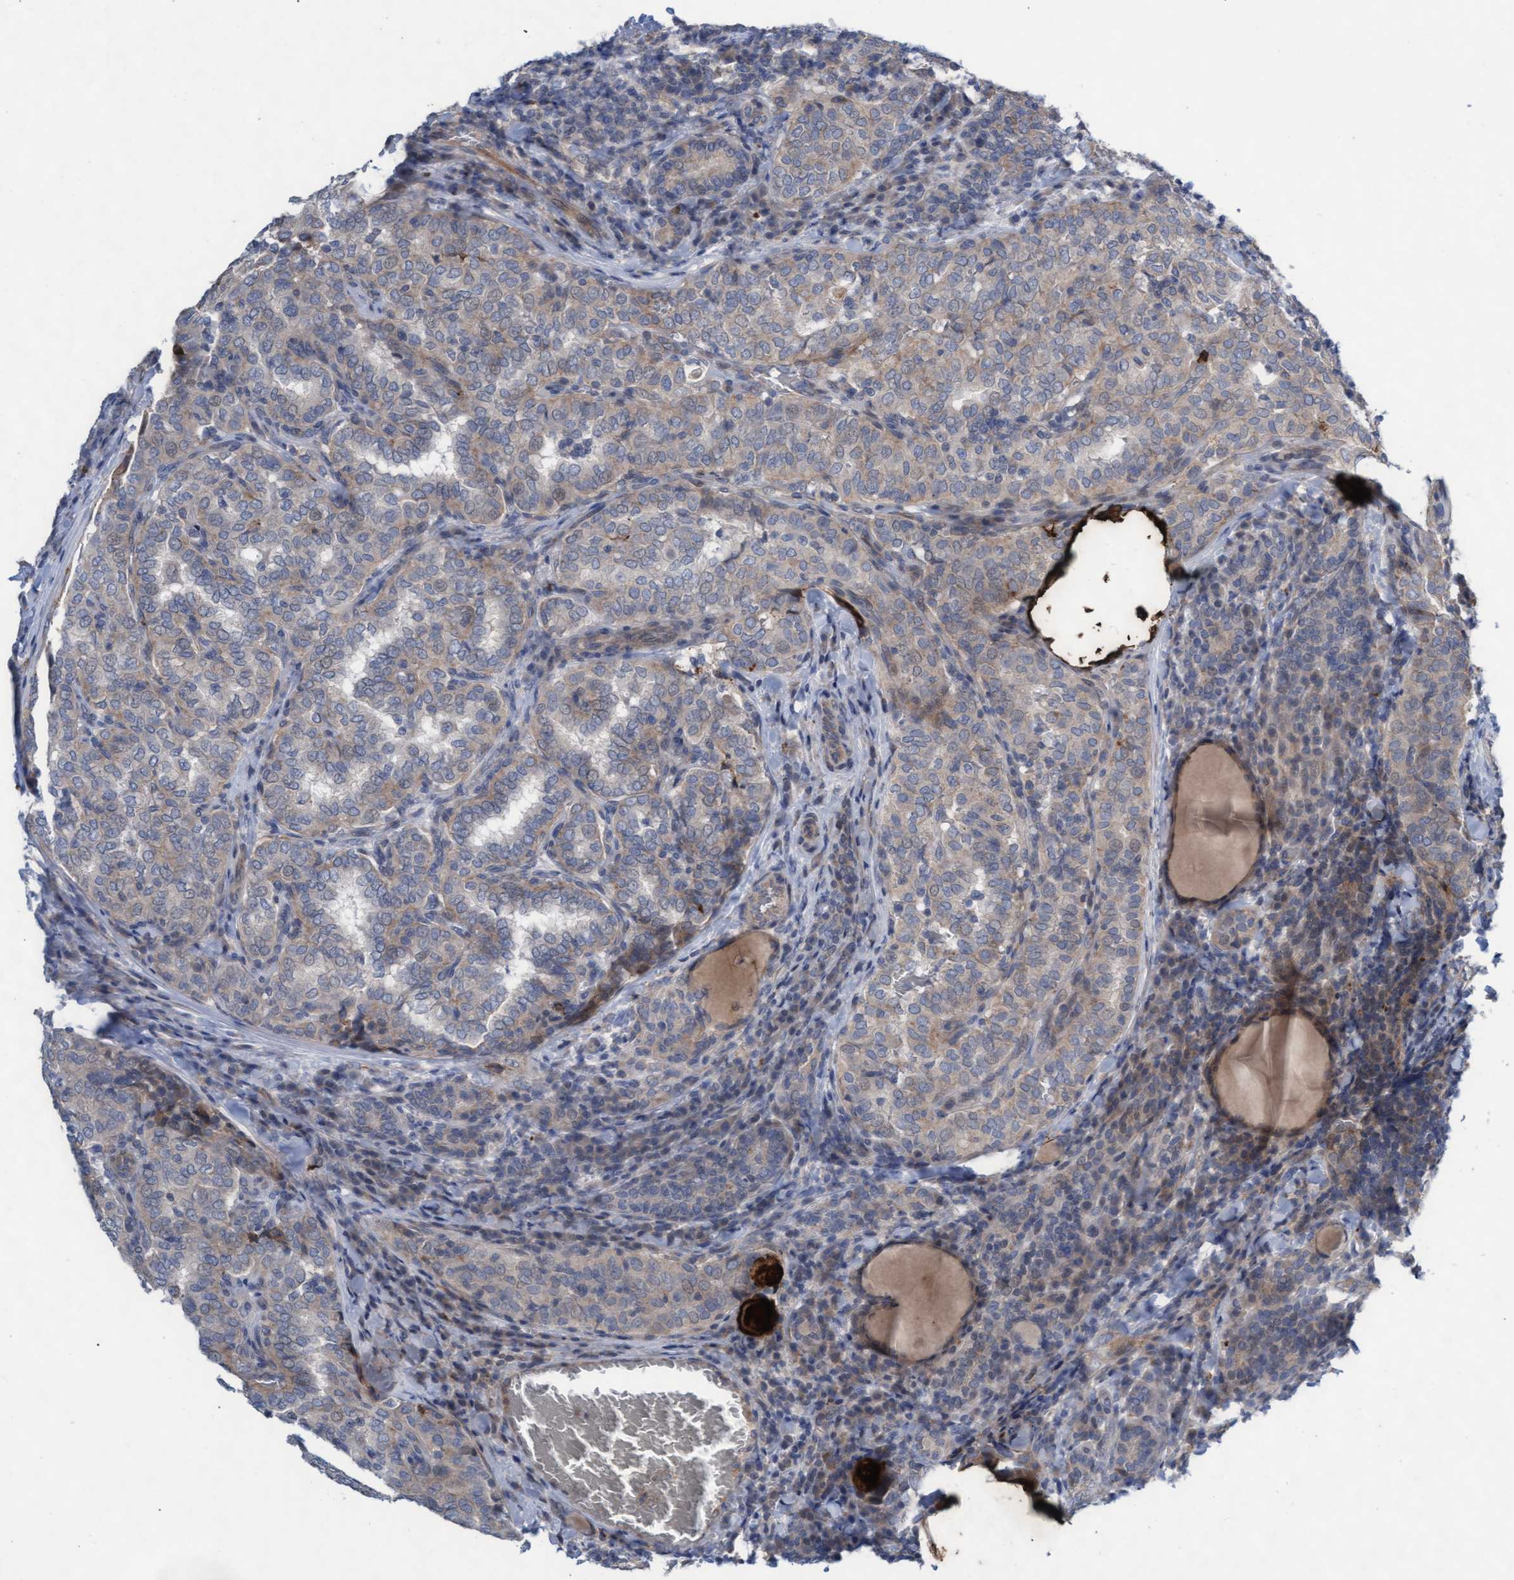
{"staining": {"intensity": "weak", "quantity": ">75%", "location": "cytoplasmic/membranous"}, "tissue": "thyroid cancer", "cell_type": "Tumor cells", "image_type": "cancer", "snomed": [{"axis": "morphology", "description": "Papillary adenocarcinoma, NOS"}, {"axis": "topography", "description": "Thyroid gland"}], "caption": "Approximately >75% of tumor cells in thyroid papillary adenocarcinoma exhibit weak cytoplasmic/membranous protein expression as visualized by brown immunohistochemical staining.", "gene": "ABCF2", "patient": {"sex": "female", "age": 30}}